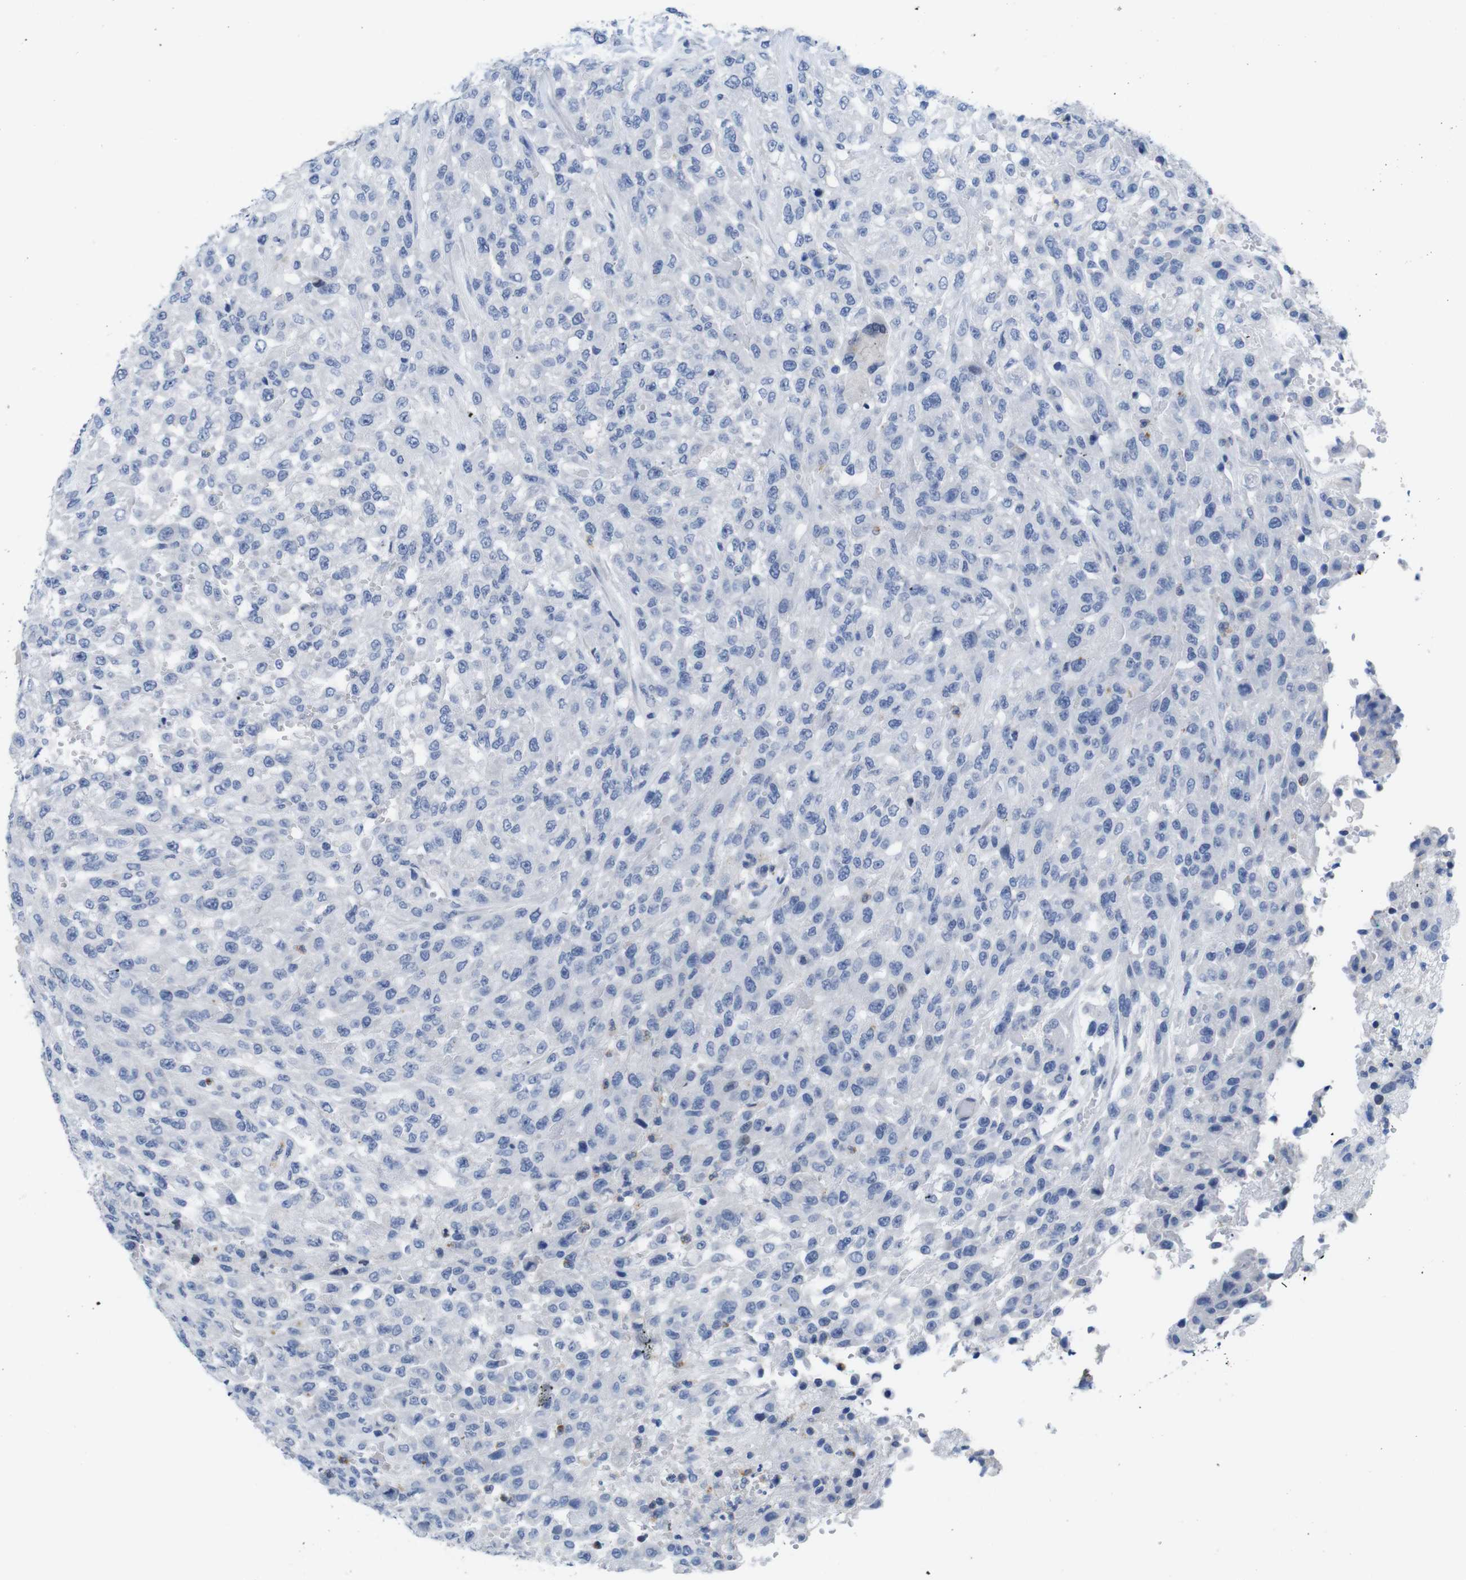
{"staining": {"intensity": "negative", "quantity": "none", "location": "none"}, "tissue": "urothelial cancer", "cell_type": "Tumor cells", "image_type": "cancer", "snomed": [{"axis": "morphology", "description": "Urothelial carcinoma, High grade"}, {"axis": "topography", "description": "Urinary bladder"}], "caption": "Urothelial carcinoma (high-grade) was stained to show a protein in brown. There is no significant expression in tumor cells.", "gene": "C1RL", "patient": {"sex": "male", "age": 46}}